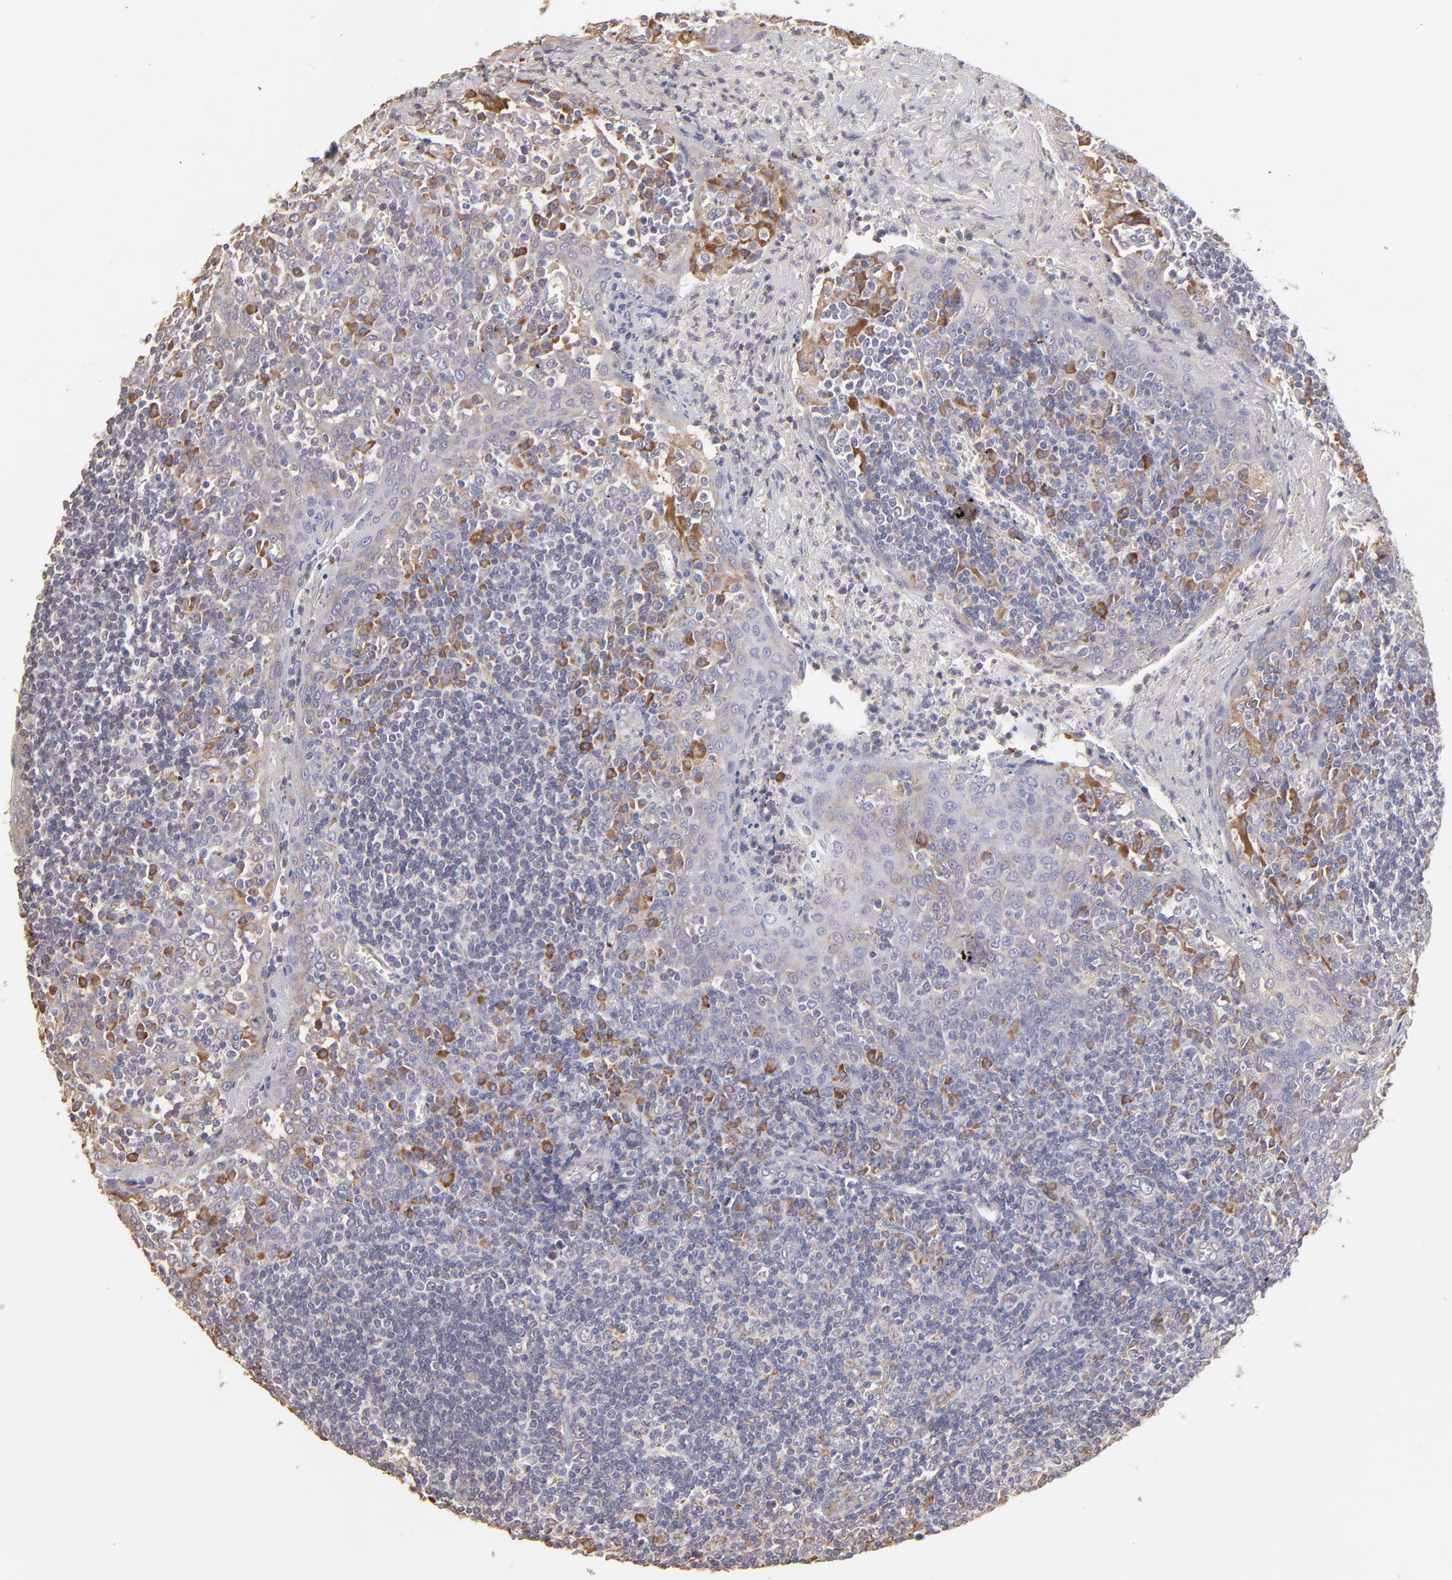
{"staining": {"intensity": "negative", "quantity": "none", "location": "none"}, "tissue": "tonsil", "cell_type": "Germinal center cells", "image_type": "normal", "snomed": [{"axis": "morphology", "description": "Normal tissue, NOS"}, {"axis": "topography", "description": "Tonsil"}], "caption": "Immunohistochemistry of normal human tonsil exhibits no staining in germinal center cells.", "gene": "CALR", "patient": {"sex": "female", "age": 41}}